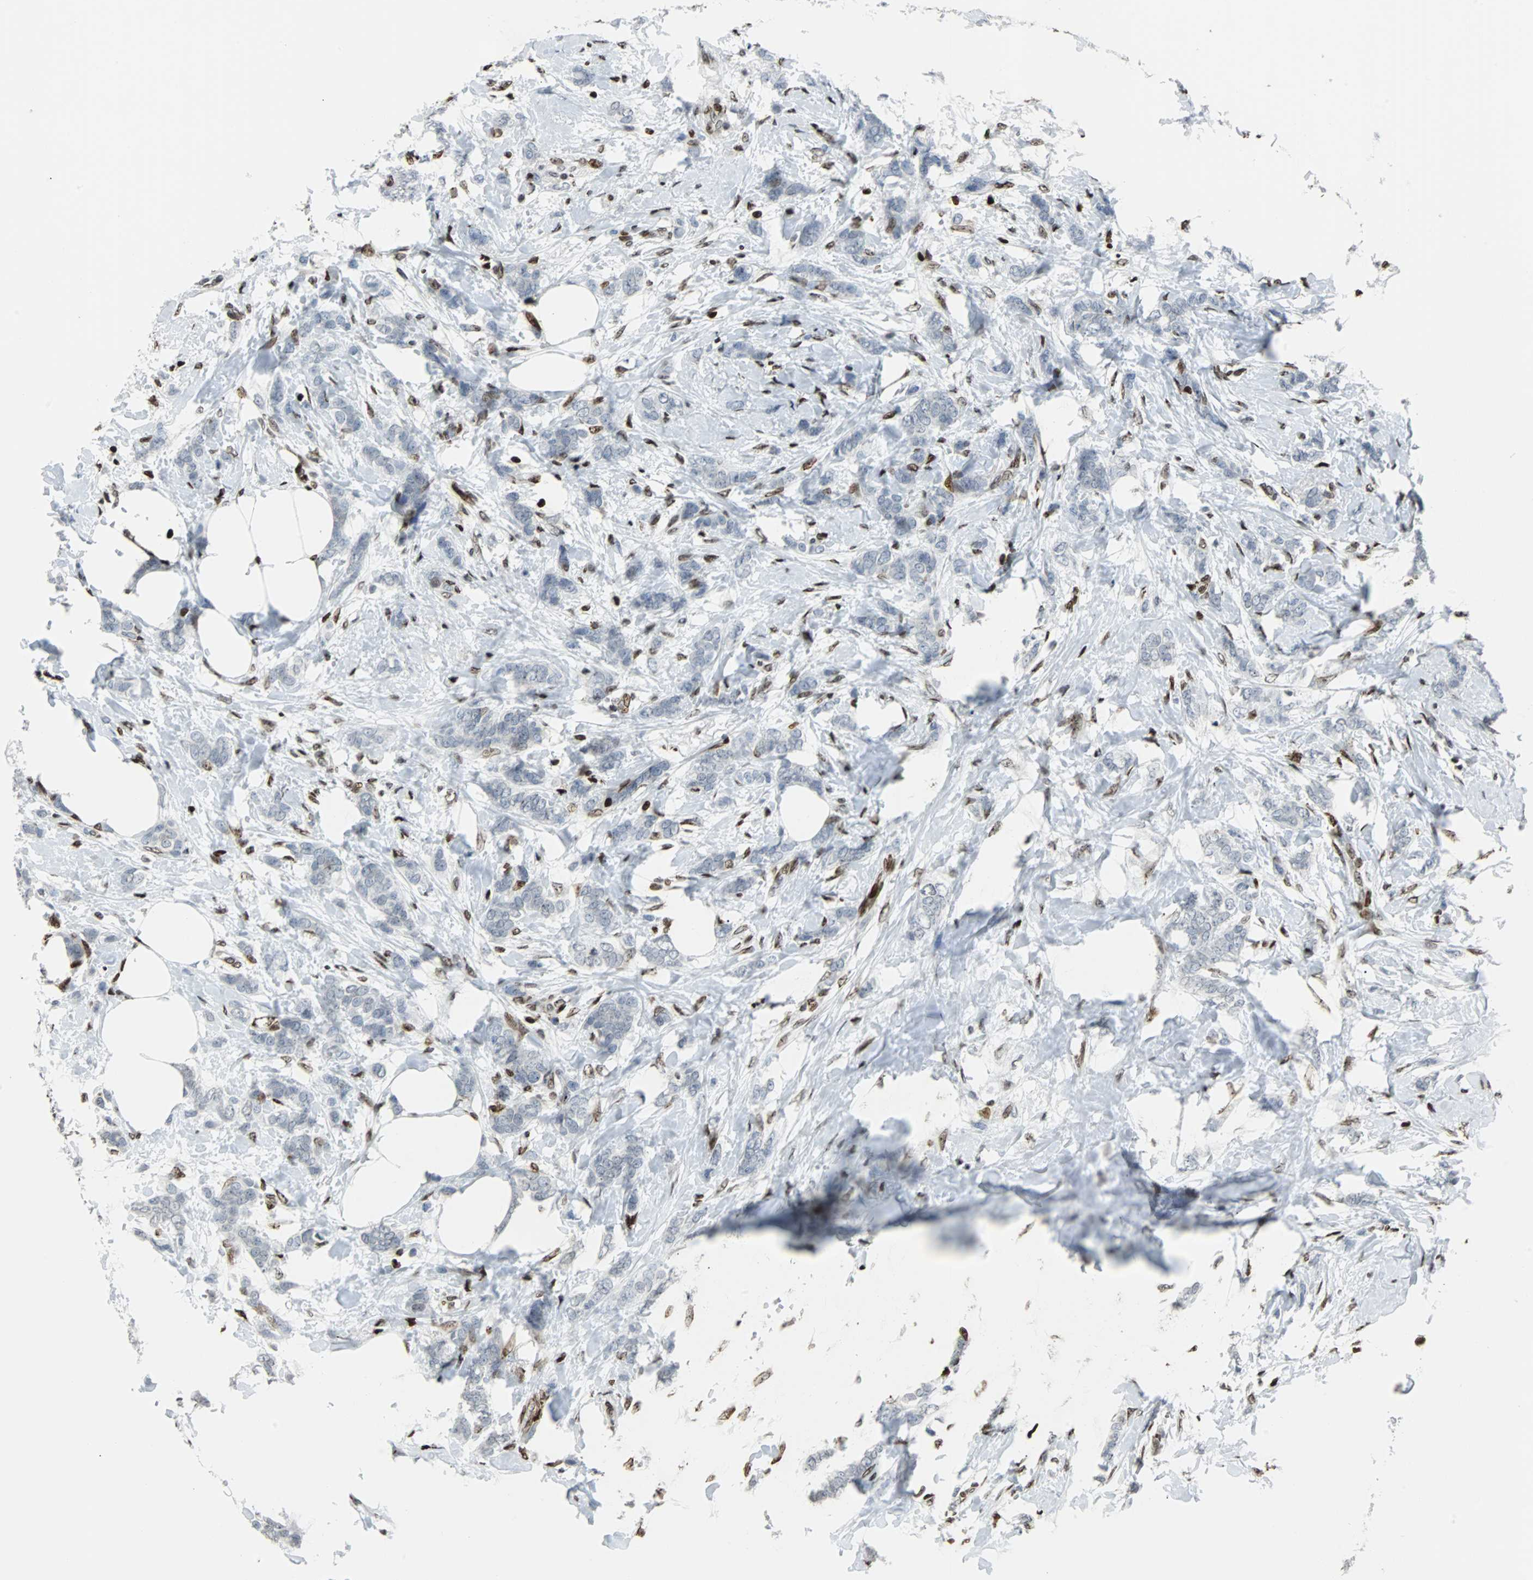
{"staining": {"intensity": "negative", "quantity": "none", "location": "none"}, "tissue": "breast cancer", "cell_type": "Tumor cells", "image_type": "cancer", "snomed": [{"axis": "morphology", "description": "Lobular carcinoma, in situ"}, {"axis": "morphology", "description": "Lobular carcinoma"}, {"axis": "topography", "description": "Breast"}], "caption": "A high-resolution photomicrograph shows immunohistochemistry (IHC) staining of breast cancer (lobular carcinoma in situ), which displays no significant positivity in tumor cells. Brightfield microscopy of immunohistochemistry stained with DAB (brown) and hematoxylin (blue), captured at high magnification.", "gene": "ZNF131", "patient": {"sex": "female", "age": 41}}